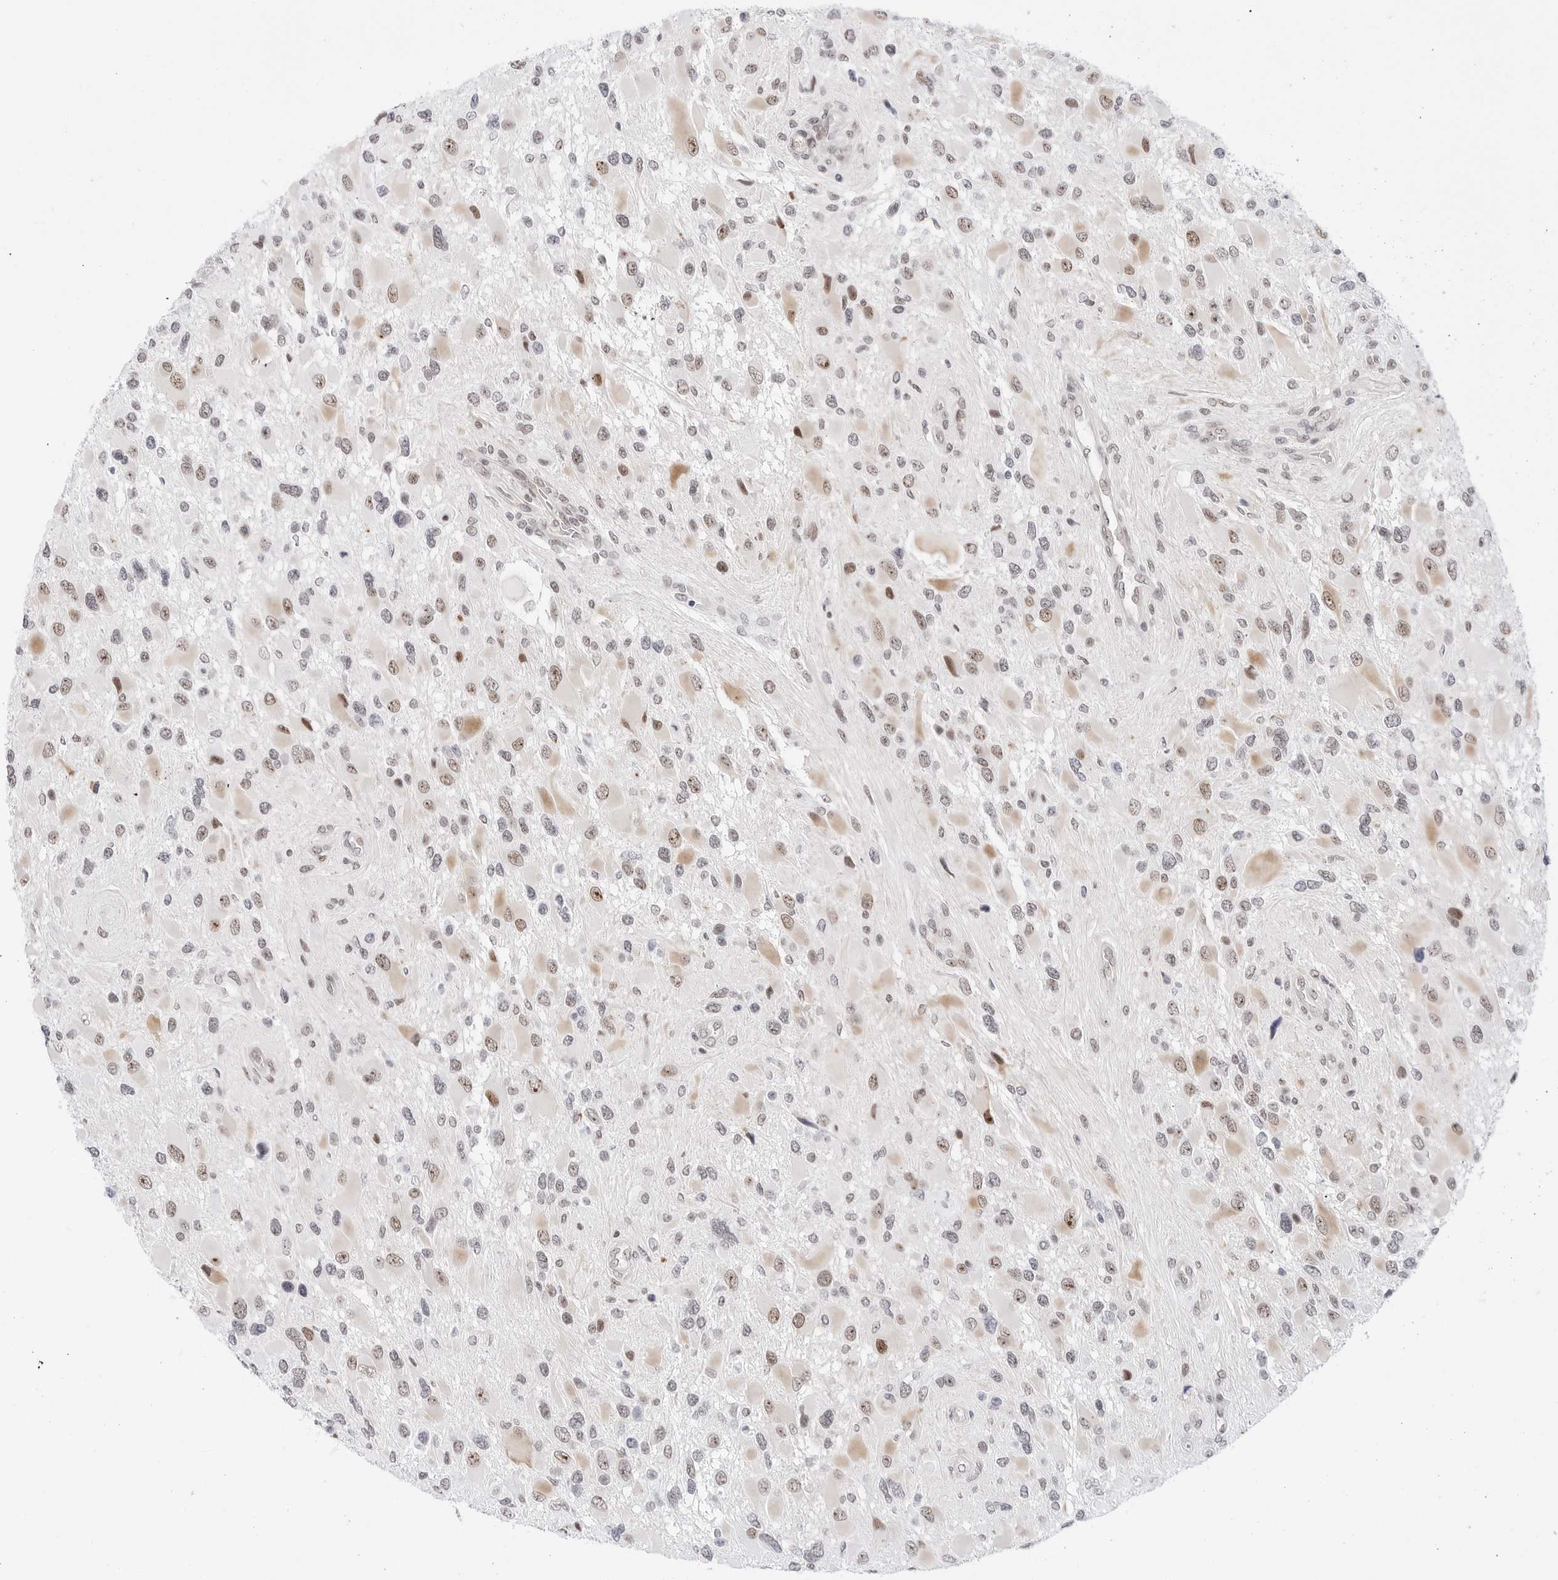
{"staining": {"intensity": "moderate", "quantity": "25%-75%", "location": "cytoplasmic/membranous,nuclear"}, "tissue": "glioma", "cell_type": "Tumor cells", "image_type": "cancer", "snomed": [{"axis": "morphology", "description": "Glioma, malignant, High grade"}, {"axis": "topography", "description": "Brain"}], "caption": "Immunohistochemical staining of glioma shows moderate cytoplasmic/membranous and nuclear protein staining in approximately 25%-75% of tumor cells.", "gene": "C1orf162", "patient": {"sex": "male", "age": 53}}